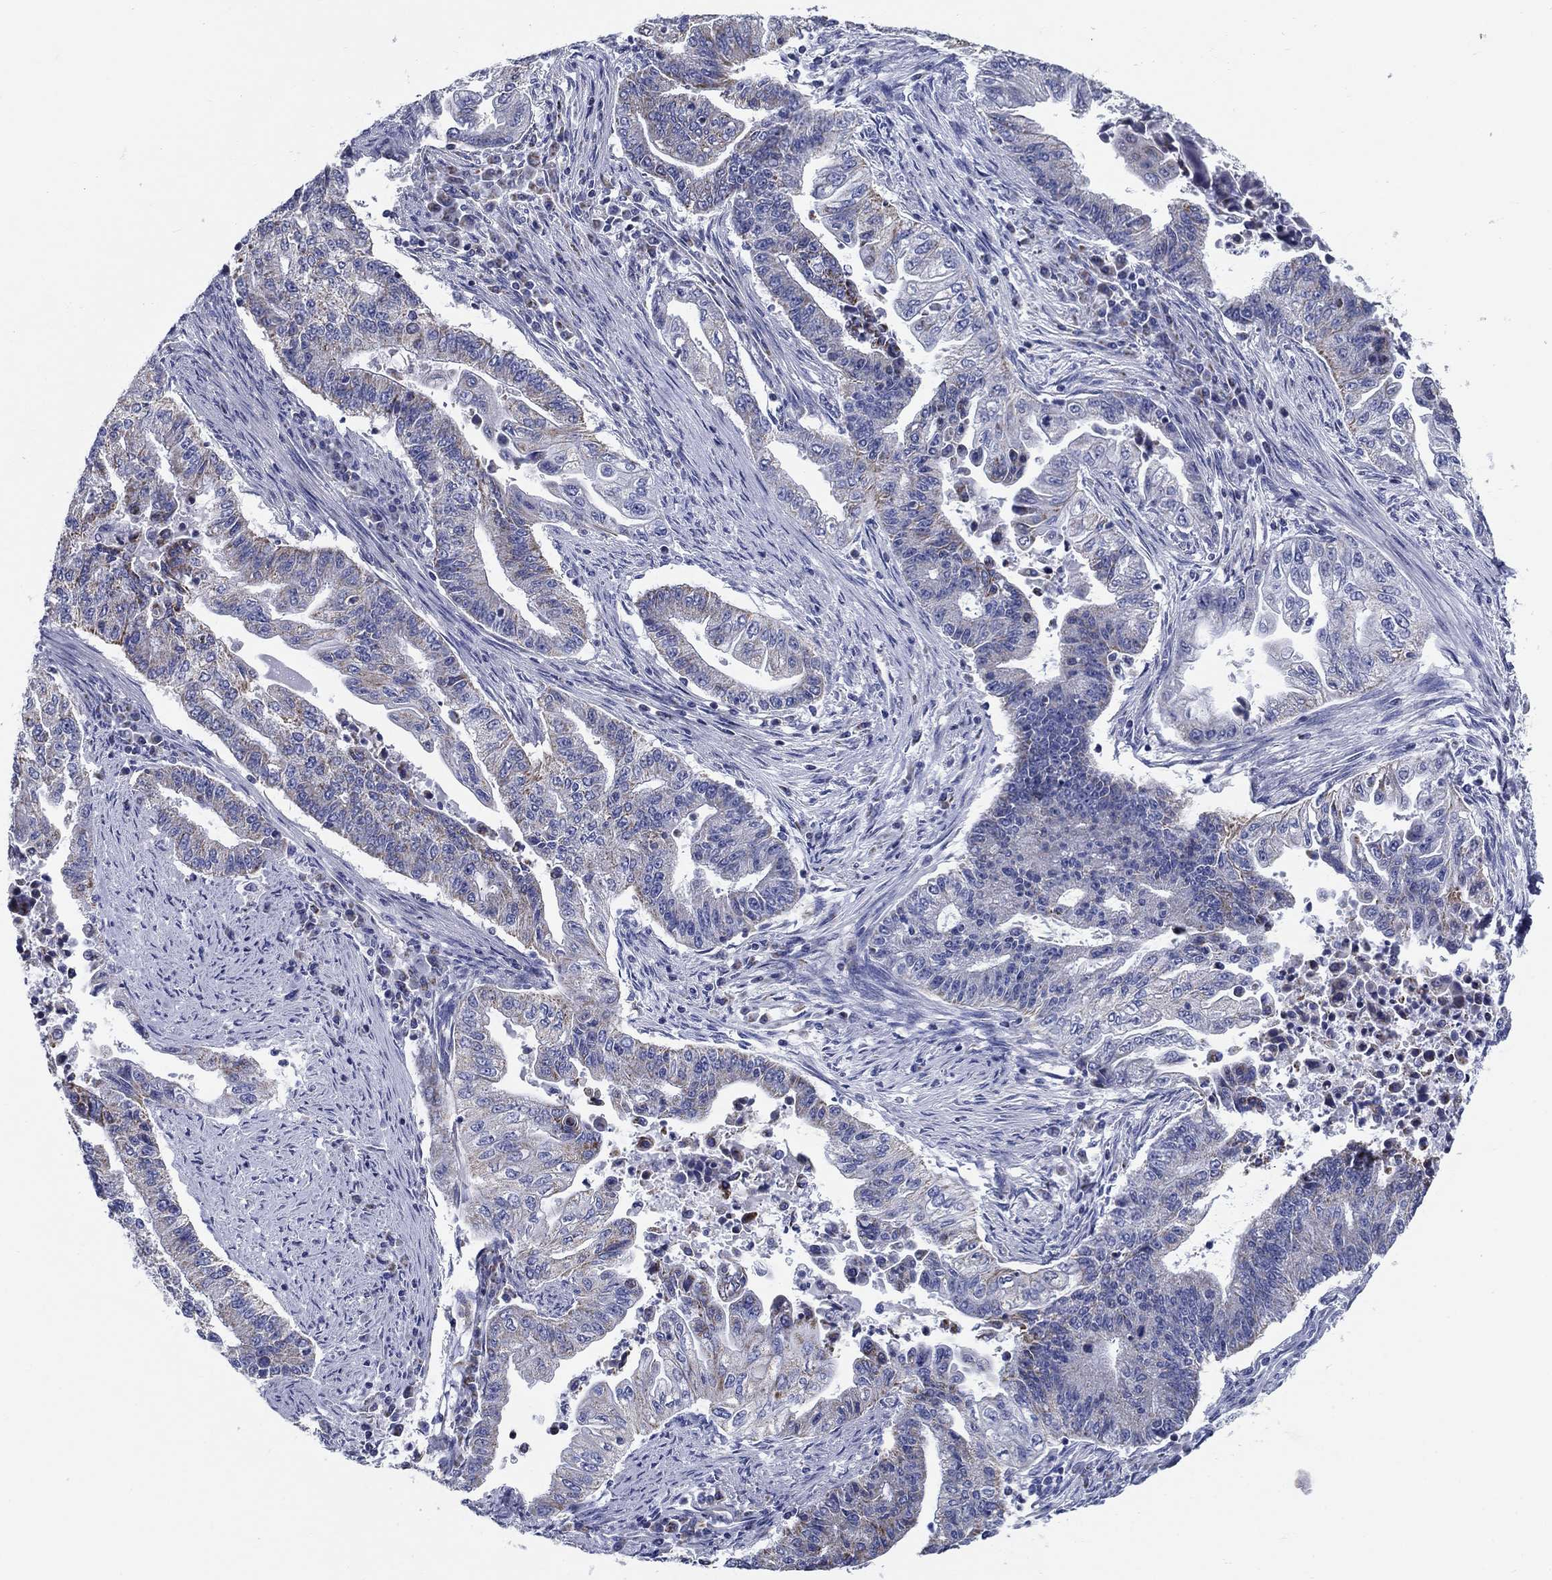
{"staining": {"intensity": "negative", "quantity": "none", "location": "none"}, "tissue": "endometrial cancer", "cell_type": "Tumor cells", "image_type": "cancer", "snomed": [{"axis": "morphology", "description": "Adenocarcinoma, NOS"}, {"axis": "topography", "description": "Uterus"}, {"axis": "topography", "description": "Endometrium"}], "caption": "Immunohistochemistry (IHC) image of neoplastic tissue: adenocarcinoma (endometrial) stained with DAB reveals no significant protein positivity in tumor cells.", "gene": "UPB1", "patient": {"sex": "female", "age": 54}}